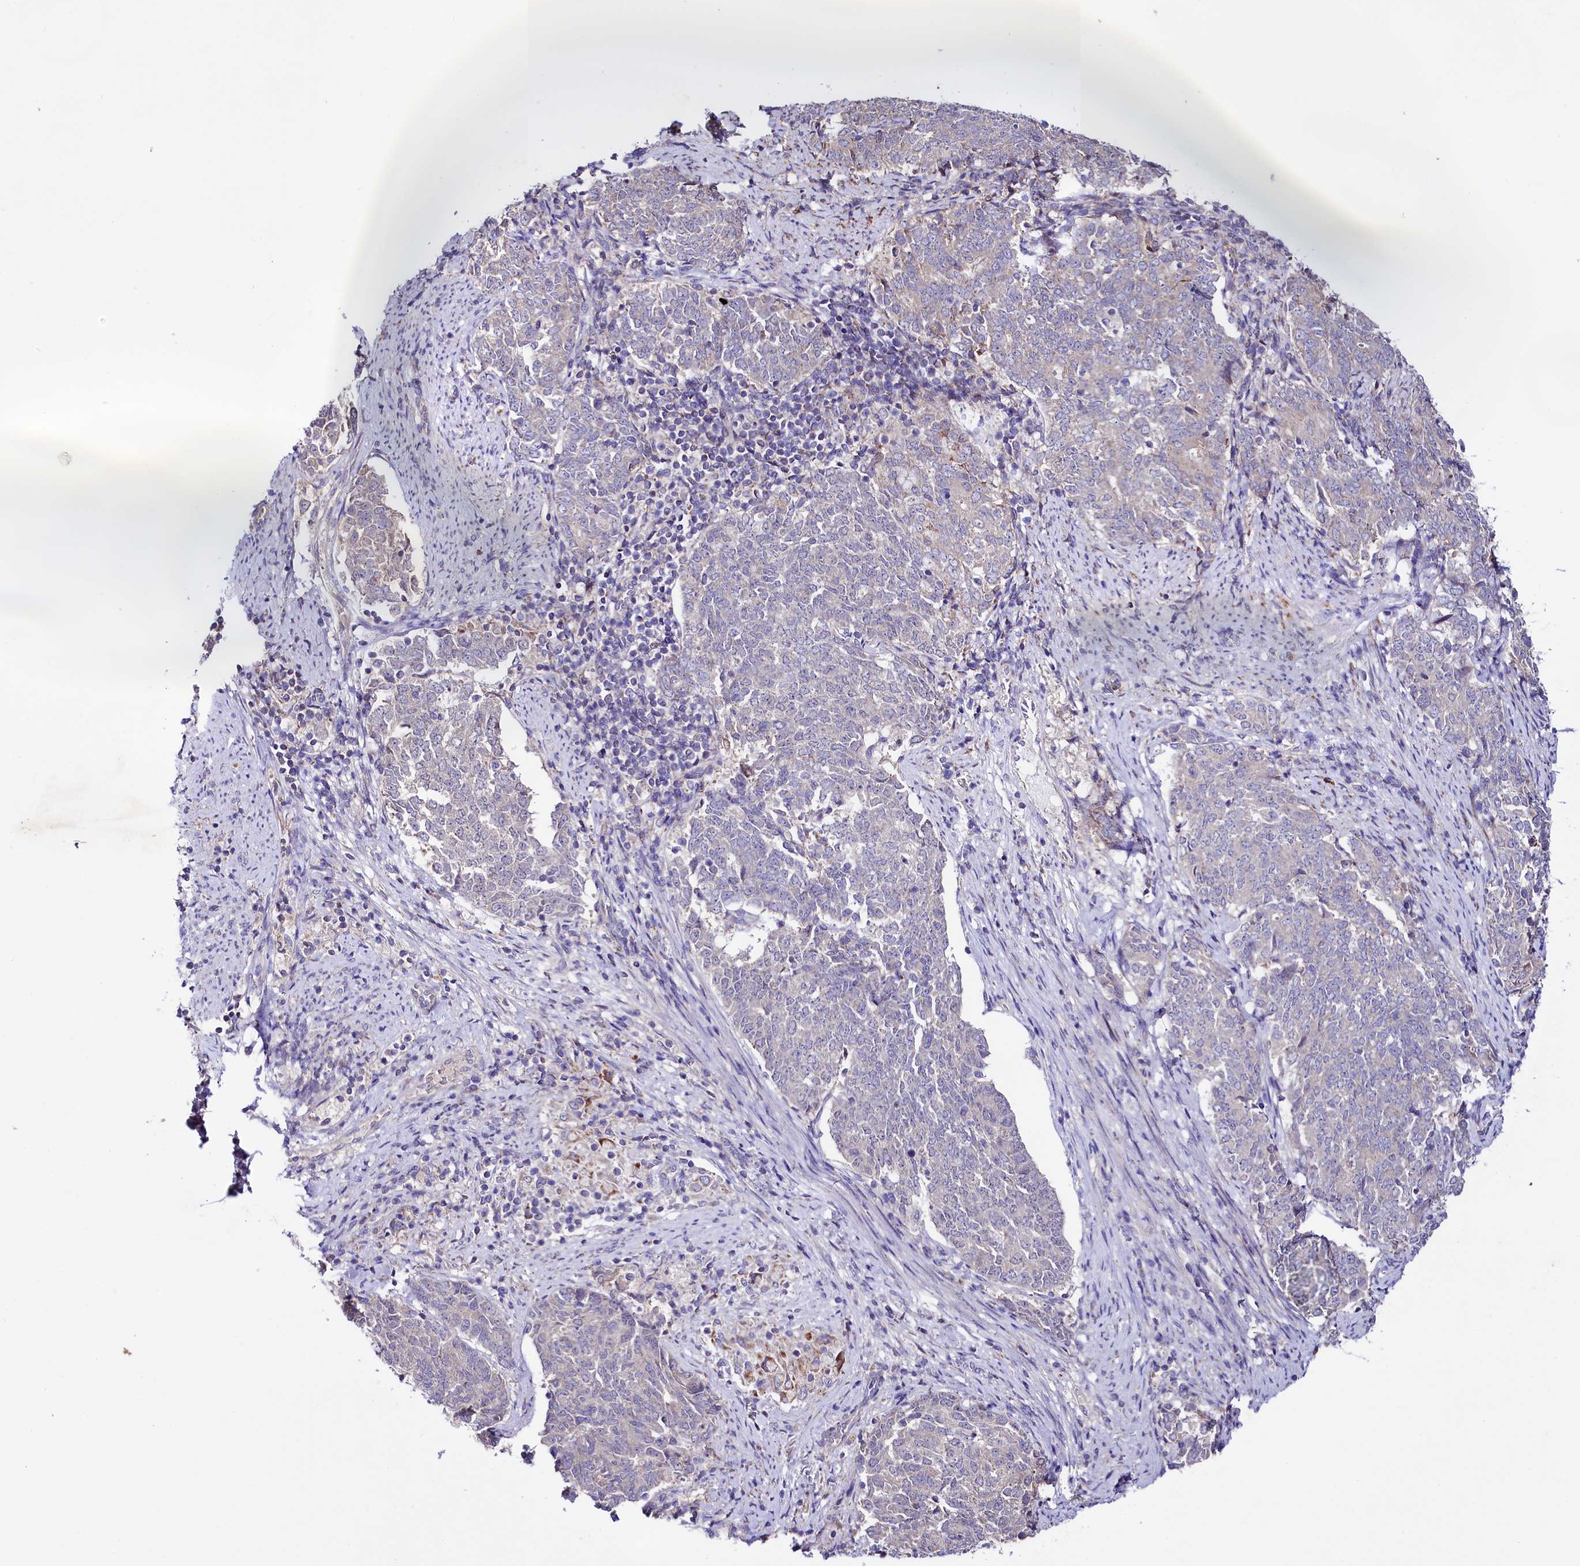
{"staining": {"intensity": "weak", "quantity": "25%-75%", "location": "cytoplasmic/membranous"}, "tissue": "endometrial cancer", "cell_type": "Tumor cells", "image_type": "cancer", "snomed": [{"axis": "morphology", "description": "Adenocarcinoma, NOS"}, {"axis": "topography", "description": "Endometrium"}], "caption": "Tumor cells exhibit low levels of weak cytoplasmic/membranous staining in about 25%-75% of cells in human endometrial adenocarcinoma. (DAB (3,3'-diaminobenzidine) IHC with brightfield microscopy, high magnification).", "gene": "CEP295", "patient": {"sex": "female", "age": 80}}